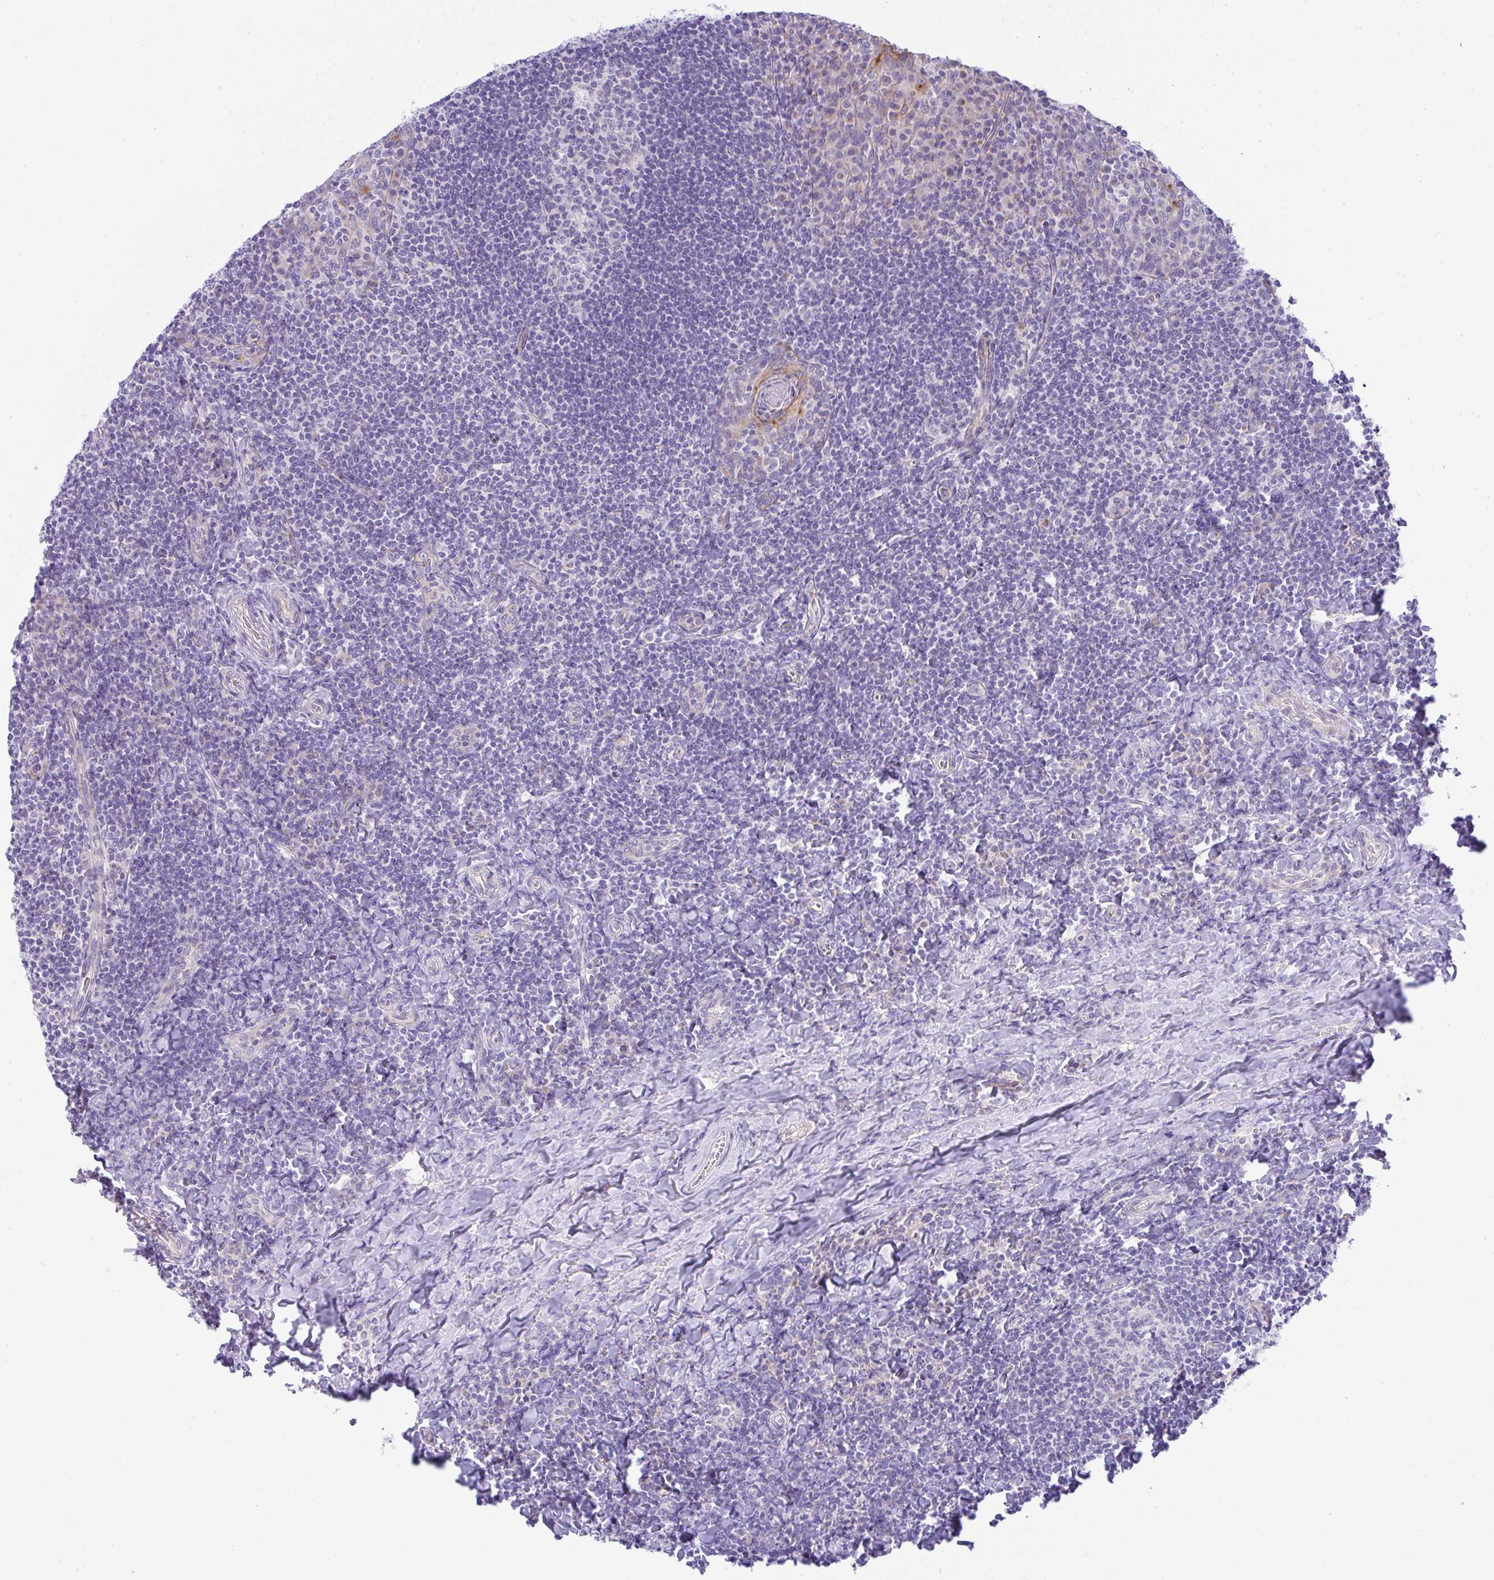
{"staining": {"intensity": "negative", "quantity": "none", "location": "none"}, "tissue": "tonsil", "cell_type": "Germinal center cells", "image_type": "normal", "snomed": [{"axis": "morphology", "description": "Normal tissue, NOS"}, {"axis": "topography", "description": "Tonsil"}], "caption": "The immunohistochemistry photomicrograph has no significant positivity in germinal center cells of tonsil. The staining was performed using DAB to visualize the protein expression in brown, while the nuclei were stained in blue with hematoxylin (Magnification: 20x).", "gene": "FAM177A1", "patient": {"sex": "male", "age": 17}}